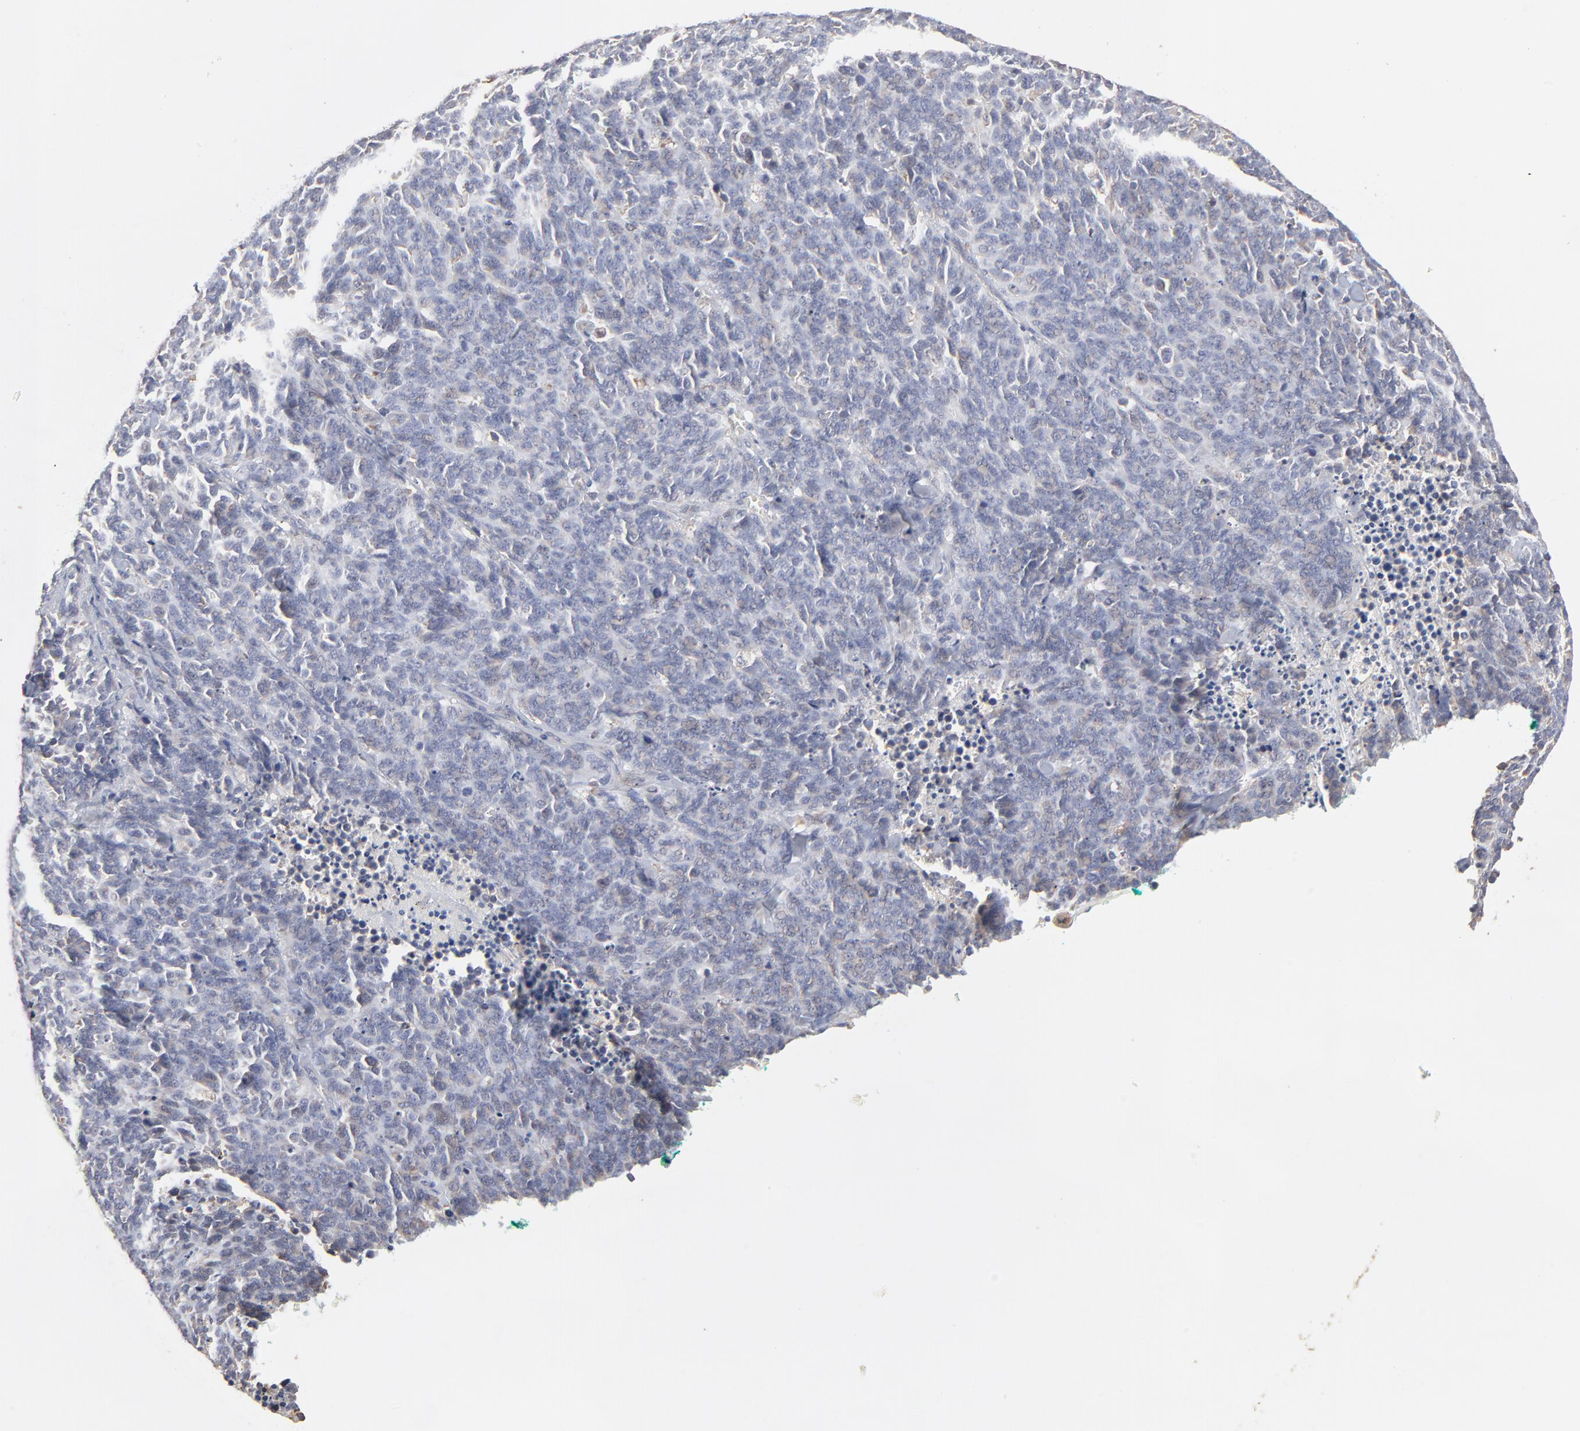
{"staining": {"intensity": "weak", "quantity": "<25%", "location": "cytoplasmic/membranous"}, "tissue": "lung cancer", "cell_type": "Tumor cells", "image_type": "cancer", "snomed": [{"axis": "morphology", "description": "Neoplasm, malignant, NOS"}, {"axis": "topography", "description": "Lung"}], "caption": "Lung malignant neoplasm was stained to show a protein in brown. There is no significant expression in tumor cells.", "gene": "RNF213", "patient": {"sex": "female", "age": 58}}